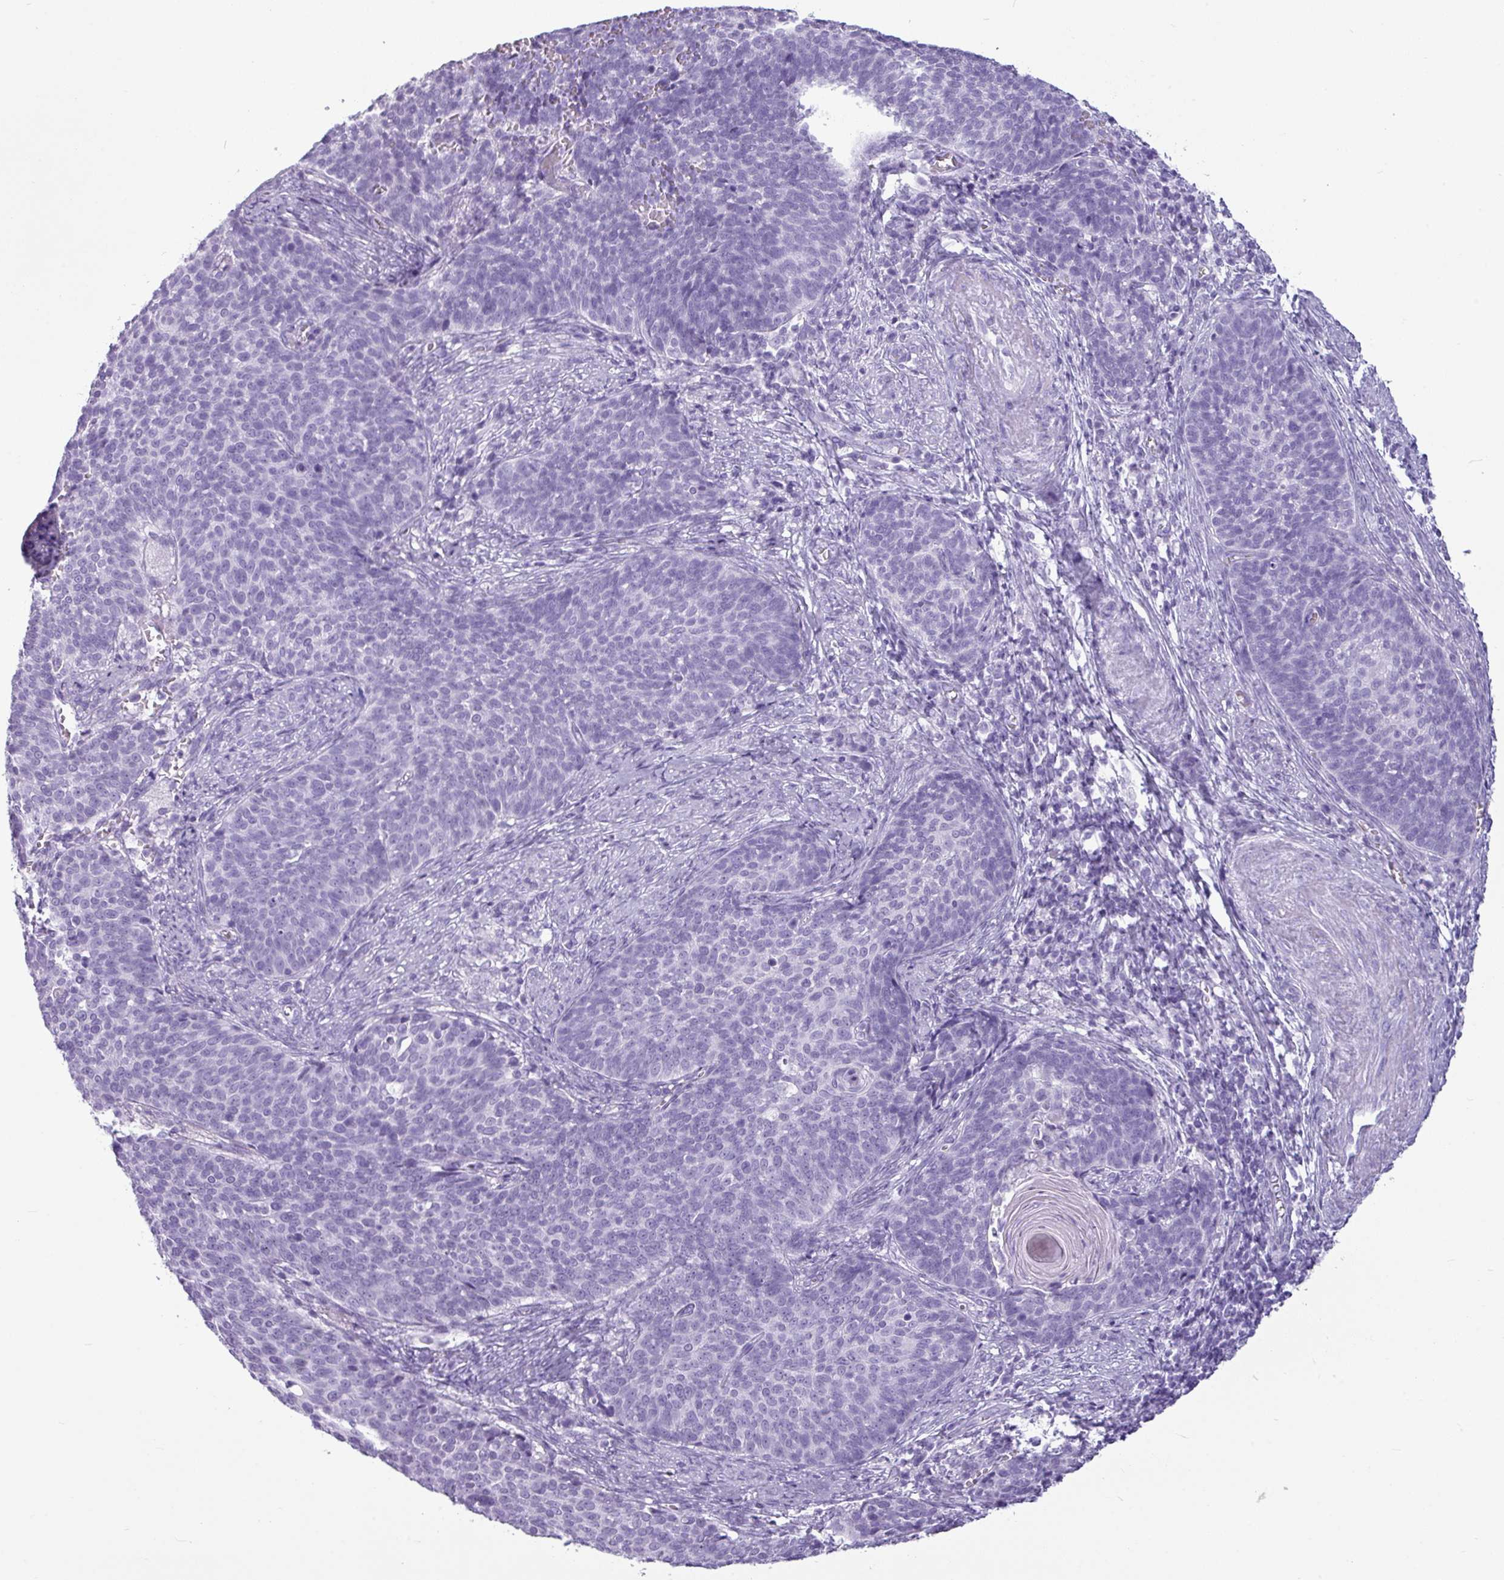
{"staining": {"intensity": "negative", "quantity": "none", "location": "none"}, "tissue": "cervical cancer", "cell_type": "Tumor cells", "image_type": "cancer", "snomed": [{"axis": "morphology", "description": "Normal tissue, NOS"}, {"axis": "morphology", "description": "Squamous cell carcinoma, NOS"}, {"axis": "topography", "description": "Cervix"}], "caption": "Immunohistochemistry (IHC) of cervical squamous cell carcinoma reveals no staining in tumor cells.", "gene": "AMY1B", "patient": {"sex": "female", "age": 39}}